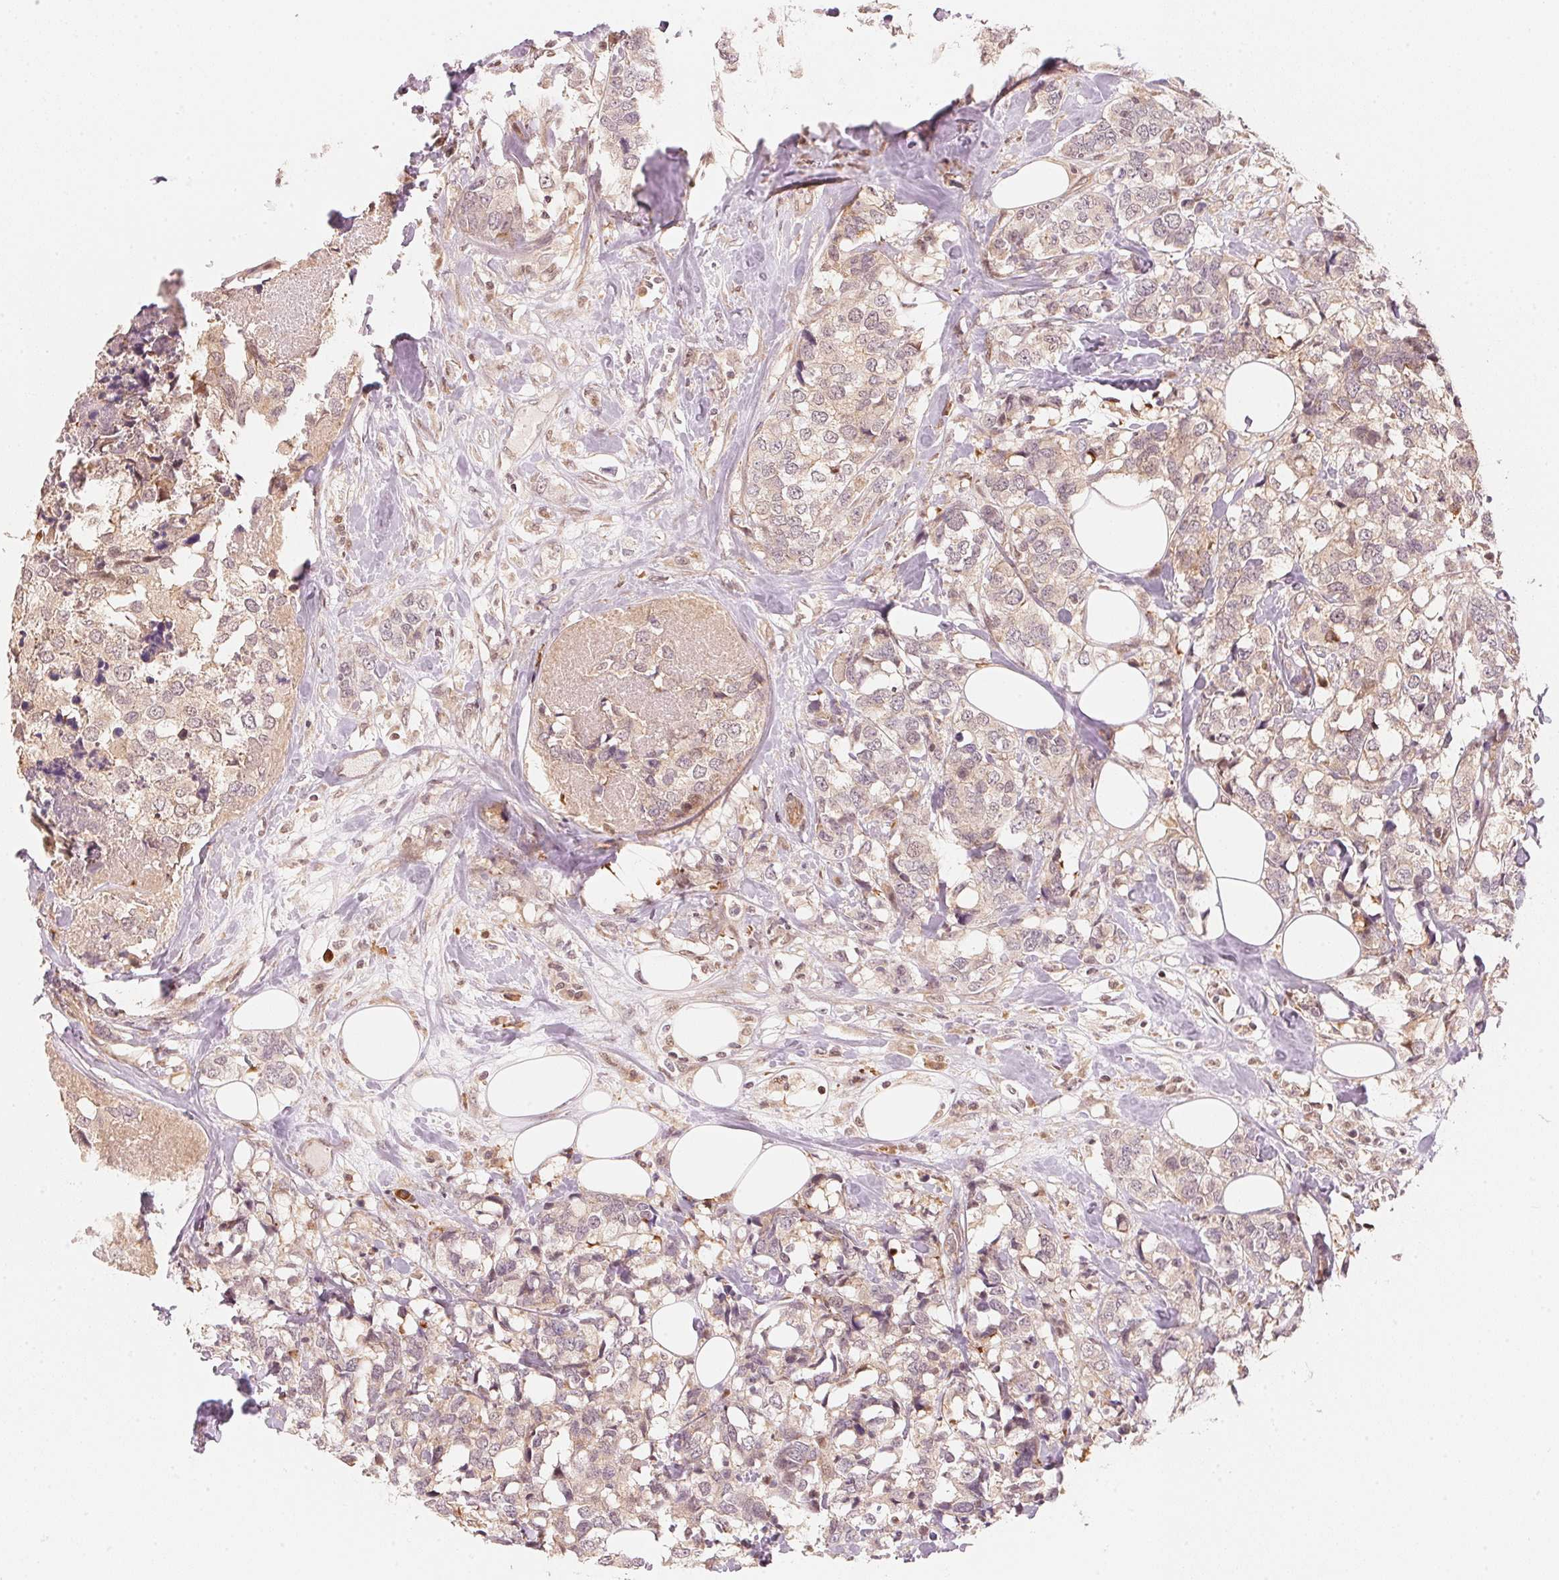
{"staining": {"intensity": "weak", "quantity": "25%-75%", "location": "cytoplasmic/membranous"}, "tissue": "breast cancer", "cell_type": "Tumor cells", "image_type": "cancer", "snomed": [{"axis": "morphology", "description": "Lobular carcinoma"}, {"axis": "topography", "description": "Breast"}], "caption": "Human breast lobular carcinoma stained with a brown dye demonstrates weak cytoplasmic/membranous positive staining in approximately 25%-75% of tumor cells.", "gene": "PRKN", "patient": {"sex": "female", "age": 59}}